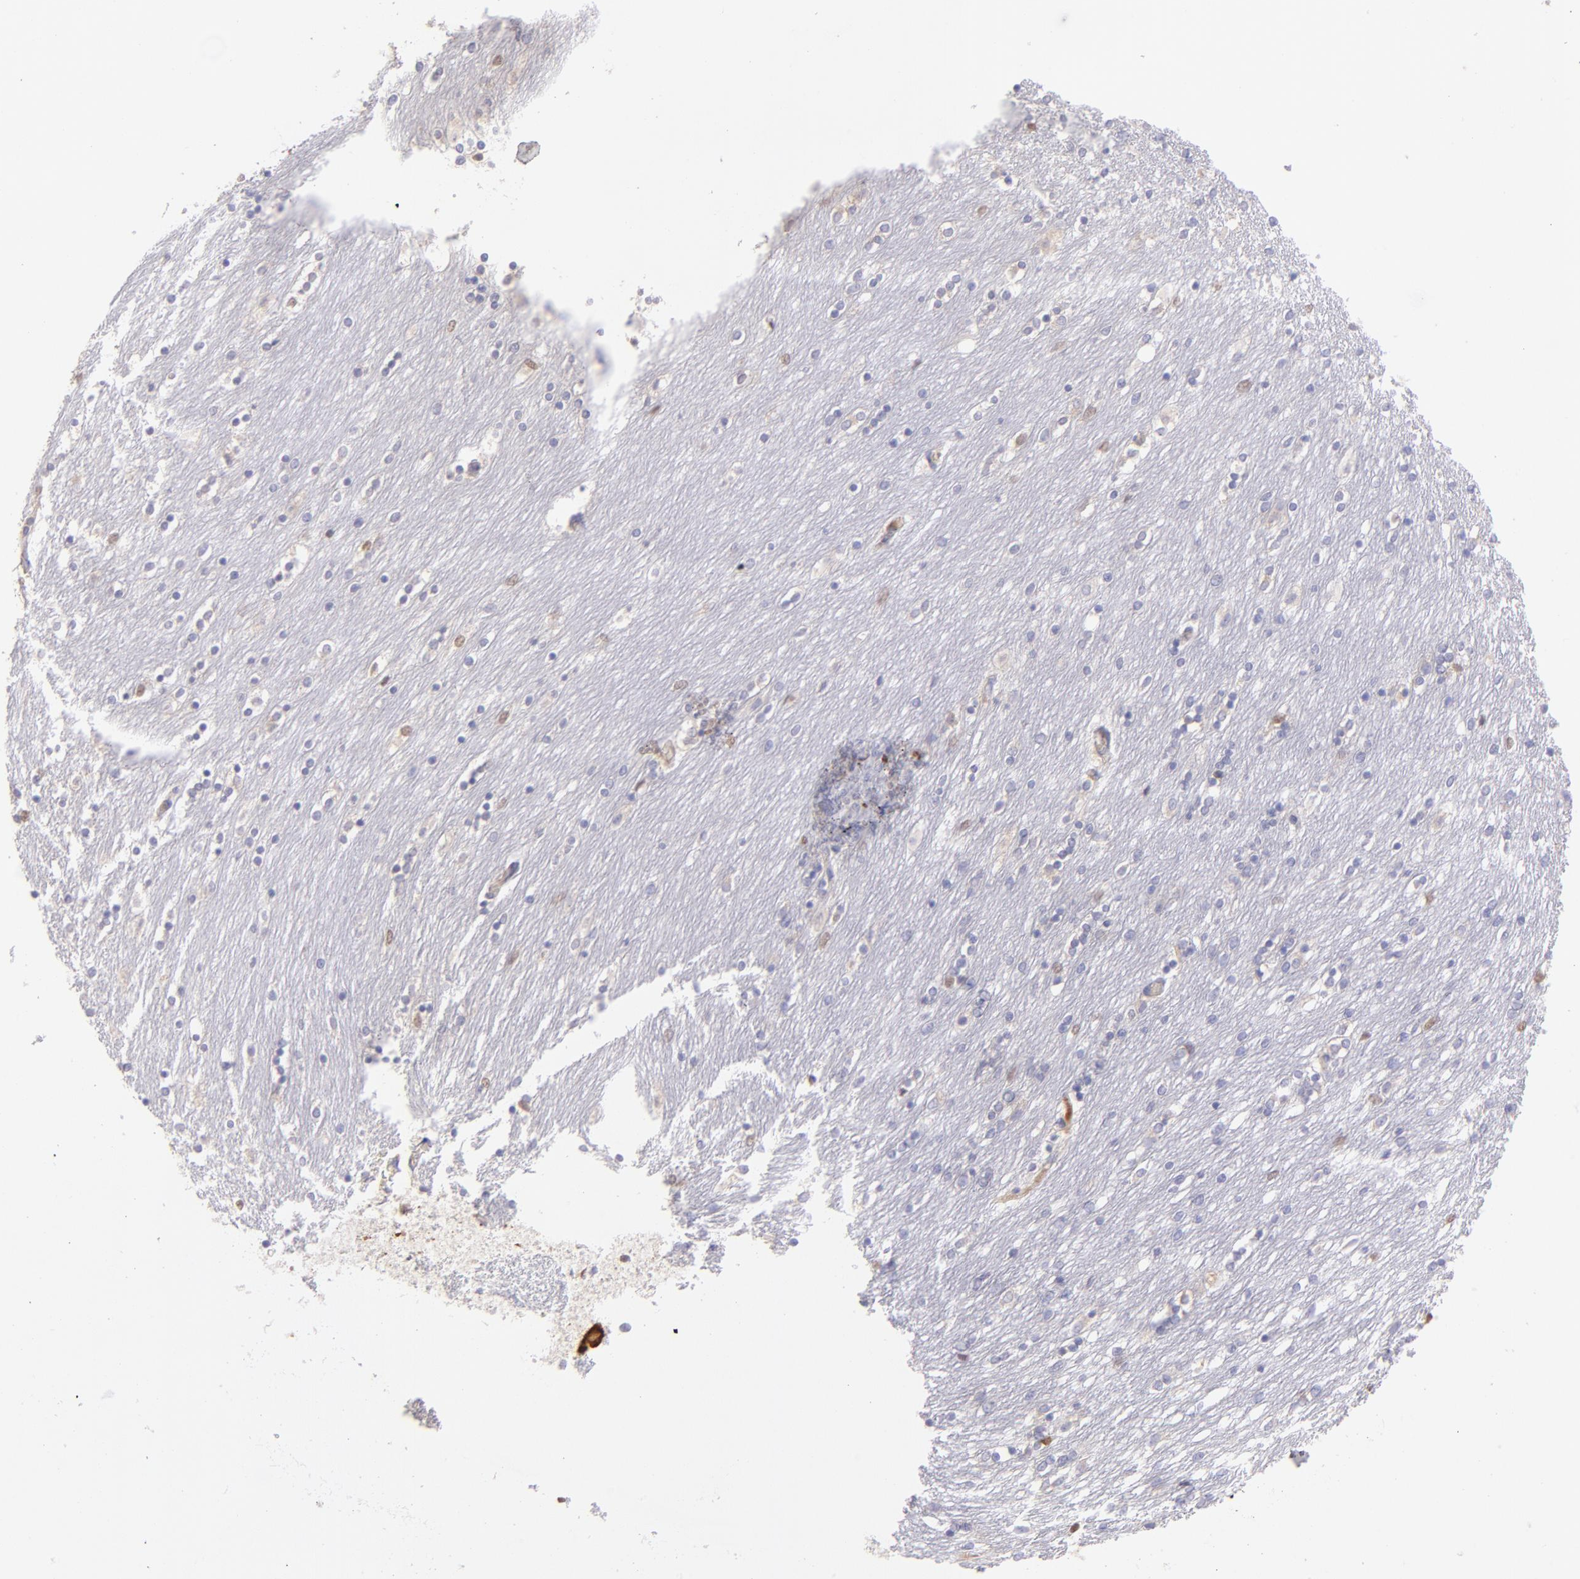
{"staining": {"intensity": "negative", "quantity": "none", "location": "none"}, "tissue": "caudate", "cell_type": "Glial cells", "image_type": "normal", "snomed": [{"axis": "morphology", "description": "Normal tissue, NOS"}, {"axis": "topography", "description": "Lateral ventricle wall"}], "caption": "DAB immunohistochemical staining of unremarkable caudate exhibits no significant expression in glial cells.", "gene": "IRF8", "patient": {"sex": "female", "age": 54}}